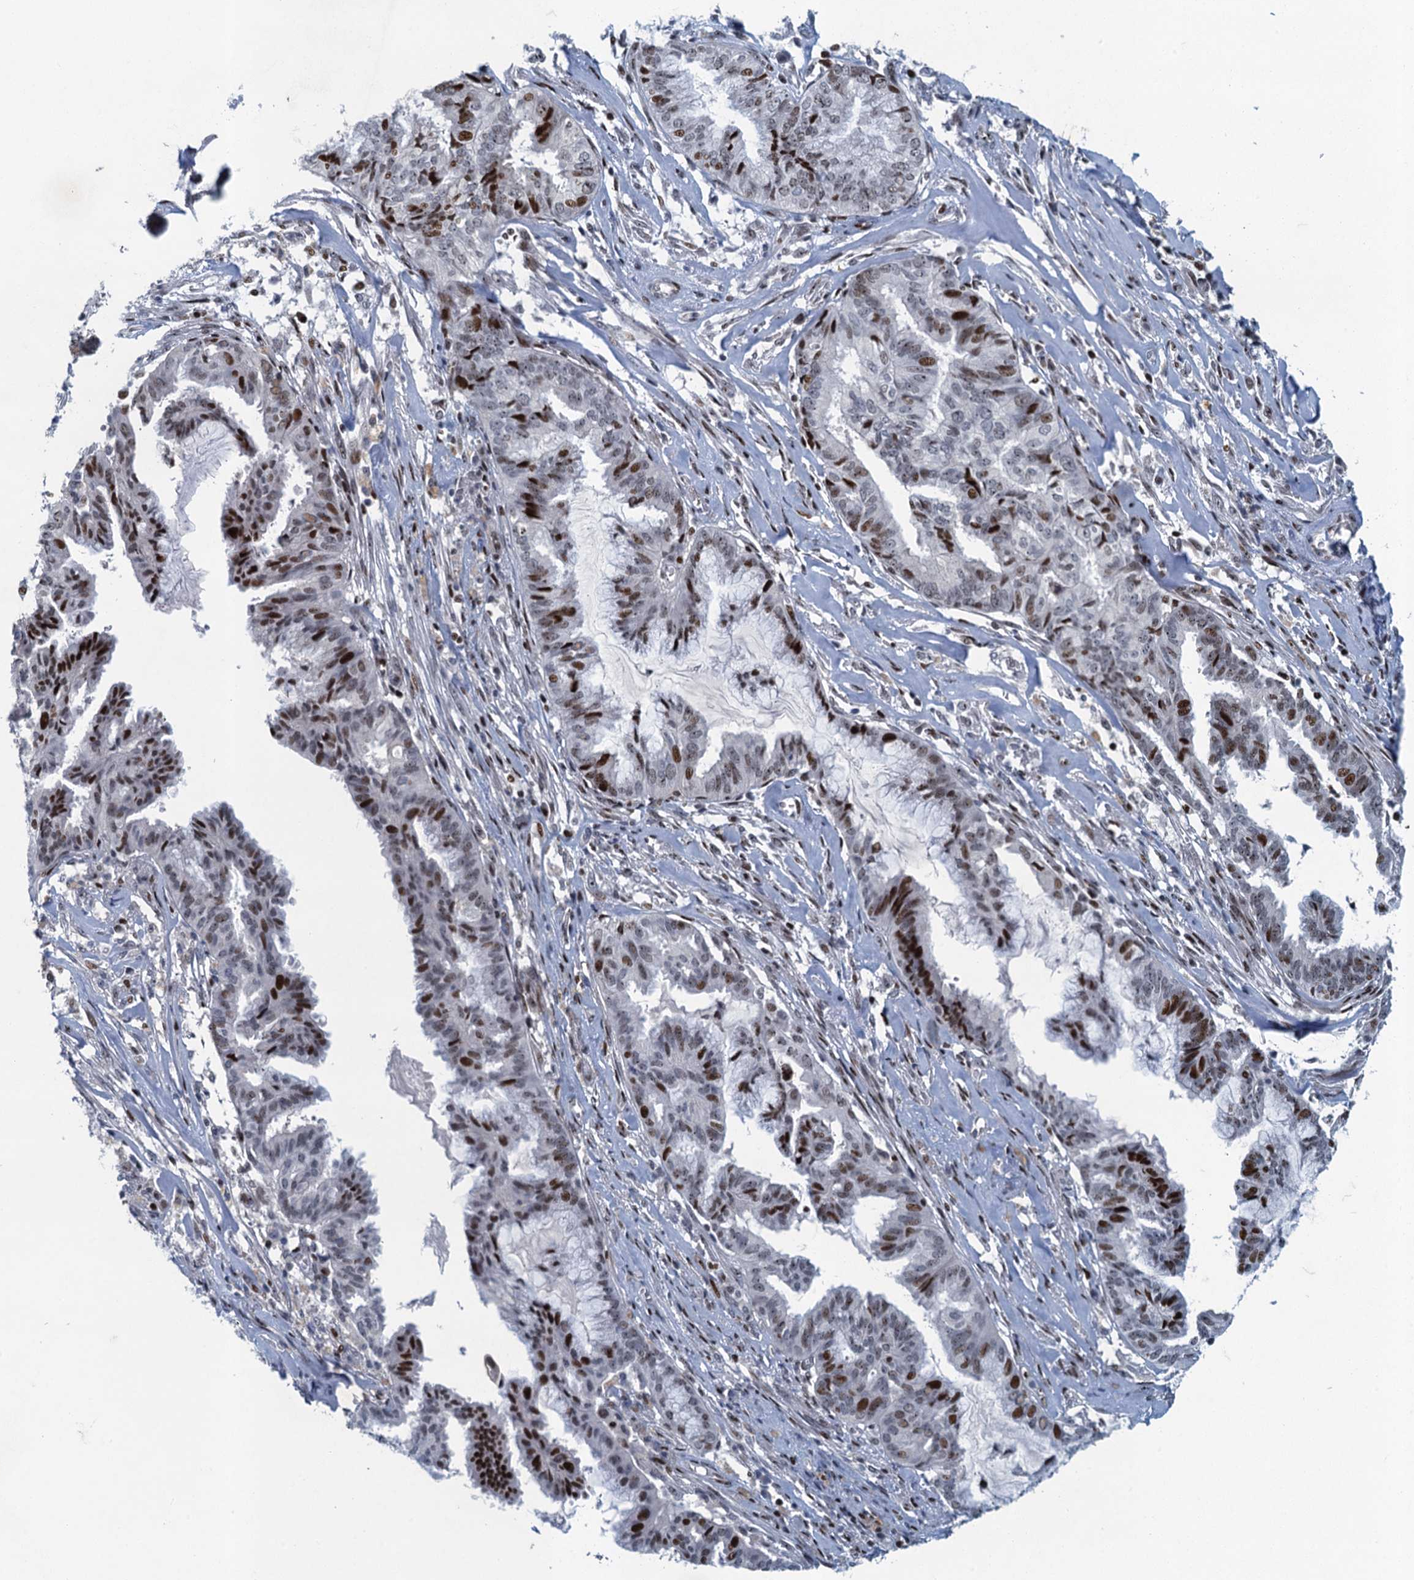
{"staining": {"intensity": "moderate", "quantity": "25%-75%", "location": "nuclear"}, "tissue": "endometrial cancer", "cell_type": "Tumor cells", "image_type": "cancer", "snomed": [{"axis": "morphology", "description": "Adenocarcinoma, NOS"}, {"axis": "topography", "description": "Endometrium"}], "caption": "There is medium levels of moderate nuclear positivity in tumor cells of endometrial cancer, as demonstrated by immunohistochemical staining (brown color).", "gene": "ANKRD13D", "patient": {"sex": "female", "age": 86}}